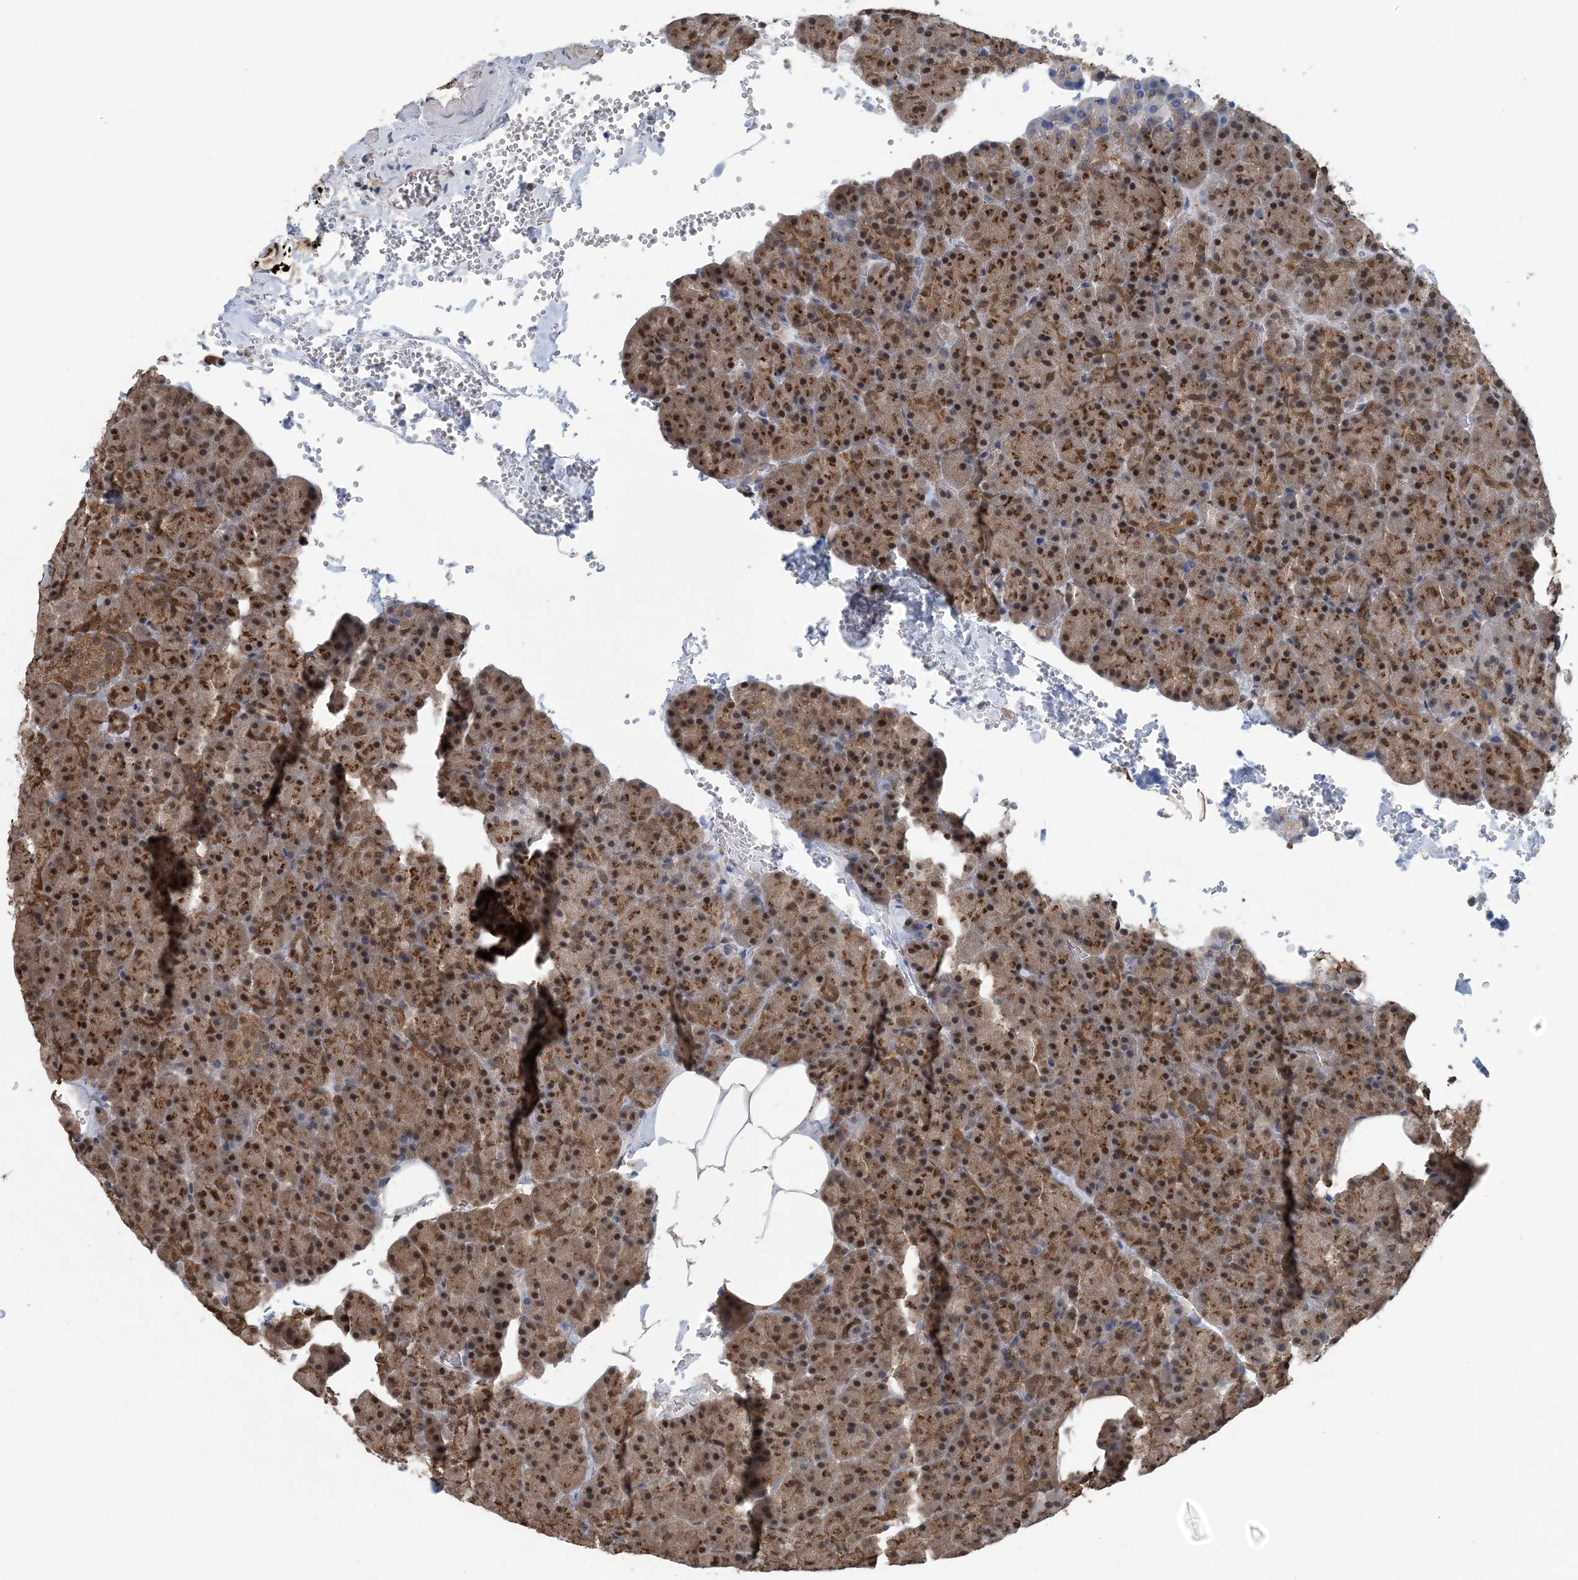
{"staining": {"intensity": "strong", "quantity": ">75%", "location": "cytoplasmic/membranous,nuclear"}, "tissue": "pancreas", "cell_type": "Exocrine glandular cells", "image_type": "normal", "snomed": [{"axis": "morphology", "description": "Normal tissue, NOS"}, {"axis": "morphology", "description": "Carcinoid, malignant, NOS"}, {"axis": "topography", "description": "Pancreas"}], "caption": "Immunohistochemical staining of unremarkable human pancreas reveals high levels of strong cytoplasmic/membranous,nuclear staining in about >75% of exocrine glandular cells.", "gene": "HIKESHI", "patient": {"sex": "female", "age": 35}}